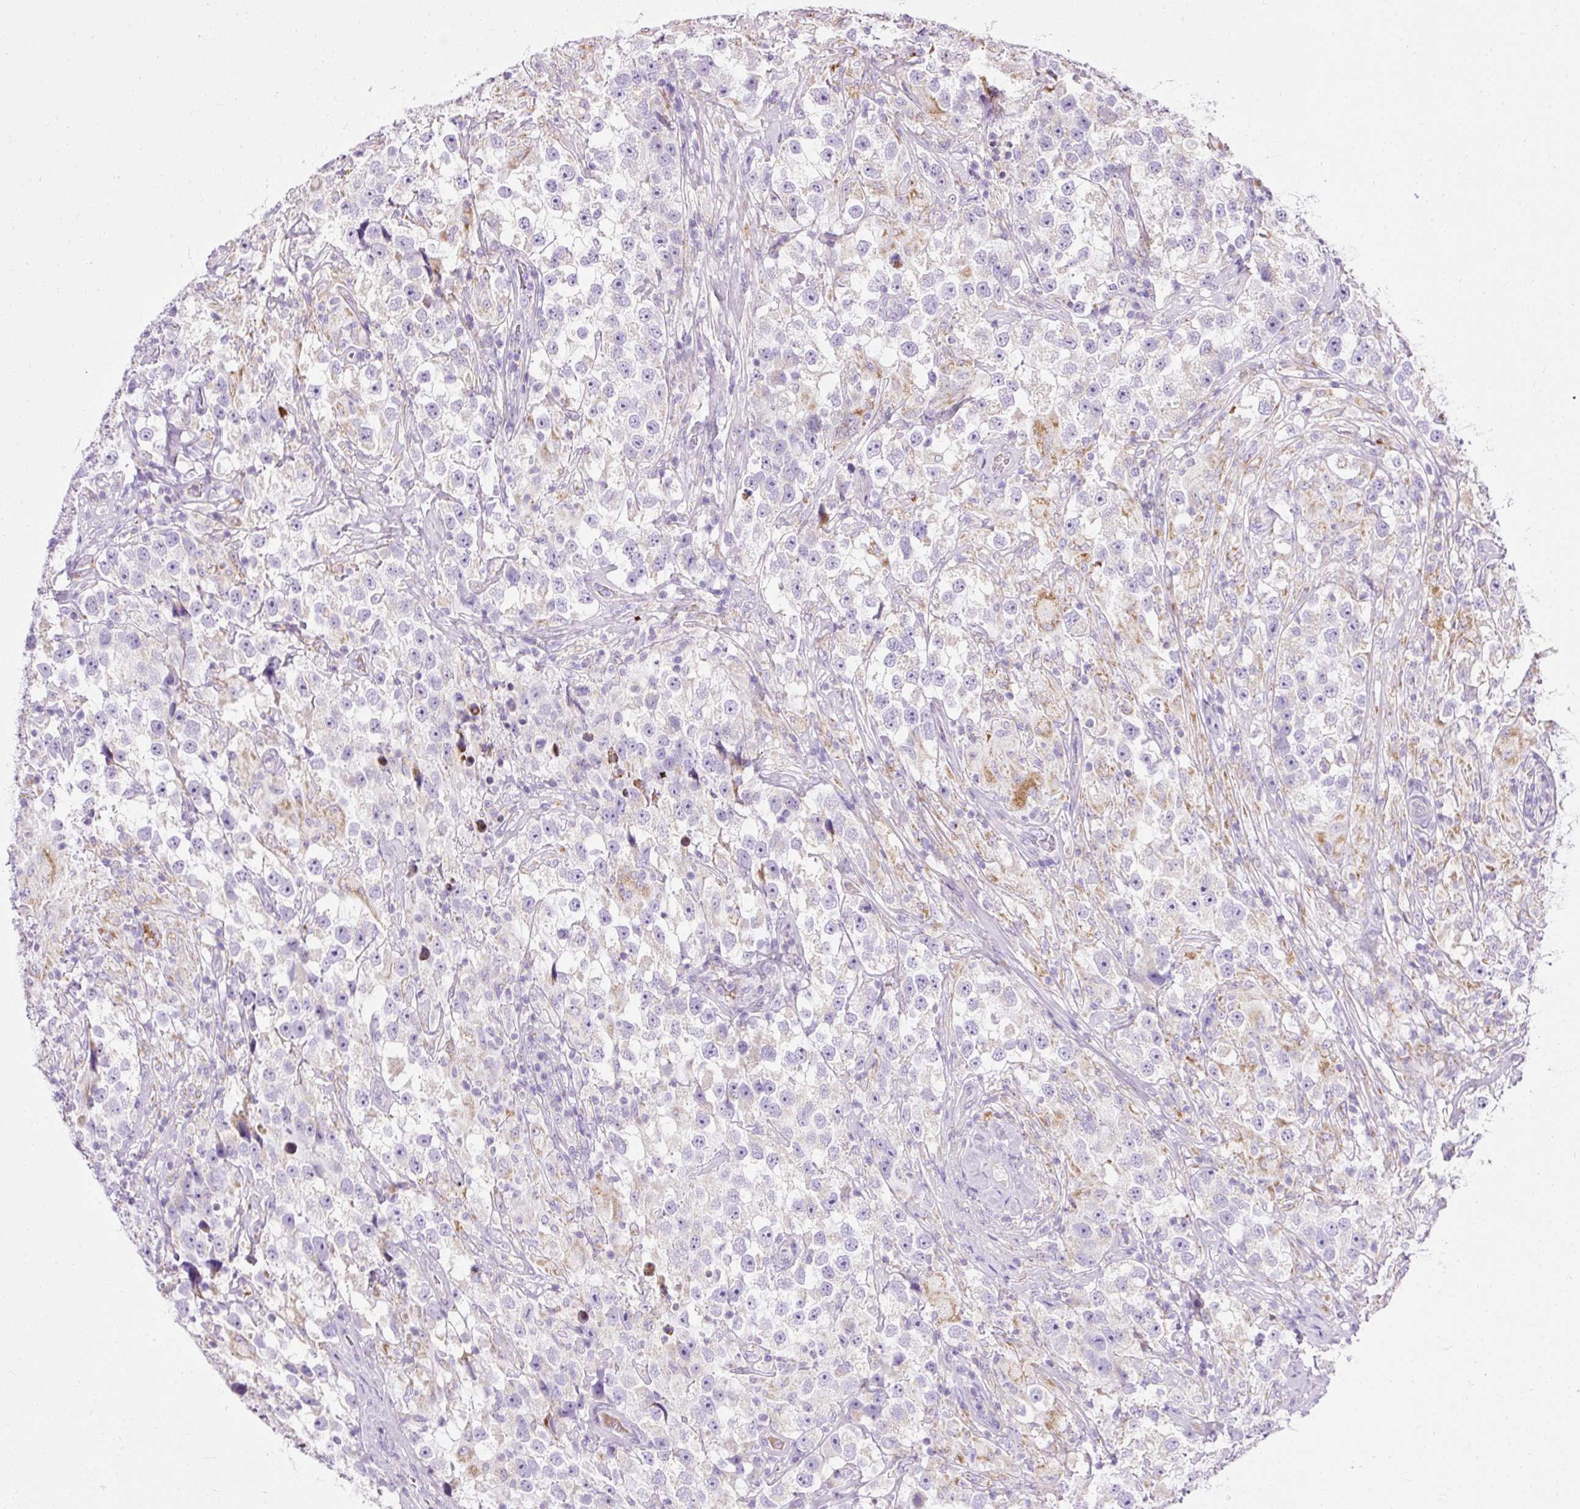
{"staining": {"intensity": "negative", "quantity": "none", "location": "none"}, "tissue": "testis cancer", "cell_type": "Tumor cells", "image_type": "cancer", "snomed": [{"axis": "morphology", "description": "Seminoma, NOS"}, {"axis": "topography", "description": "Testis"}], "caption": "High power microscopy image of an immunohistochemistry image of testis cancer (seminoma), revealing no significant staining in tumor cells.", "gene": "PLPP2", "patient": {"sex": "male", "age": 46}}